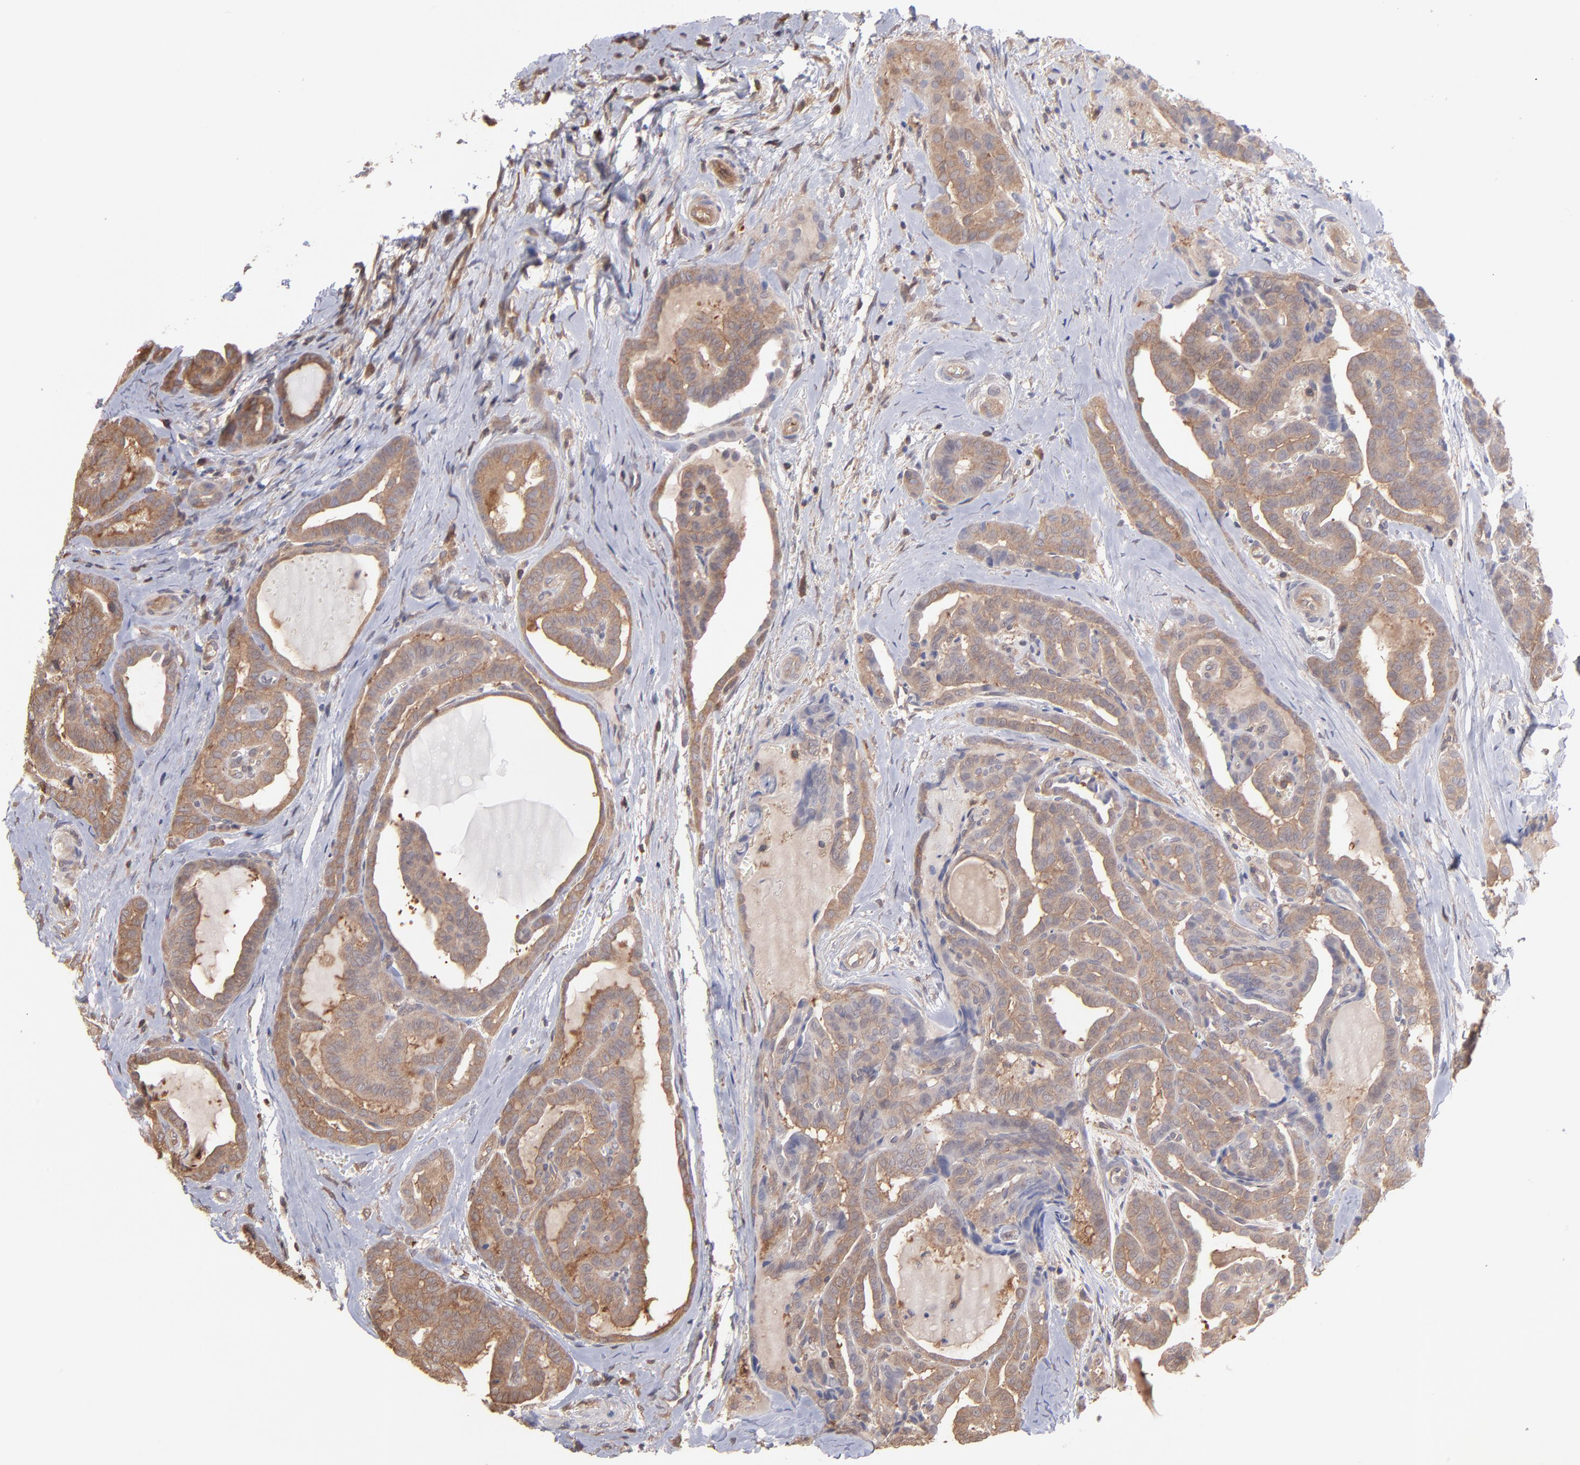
{"staining": {"intensity": "strong", "quantity": ">75%", "location": "cytoplasmic/membranous"}, "tissue": "thyroid cancer", "cell_type": "Tumor cells", "image_type": "cancer", "snomed": [{"axis": "morphology", "description": "Carcinoma, NOS"}, {"axis": "topography", "description": "Thyroid gland"}], "caption": "The image exhibits immunohistochemical staining of carcinoma (thyroid). There is strong cytoplasmic/membranous positivity is seen in about >75% of tumor cells.", "gene": "MAP2K2", "patient": {"sex": "female", "age": 91}}